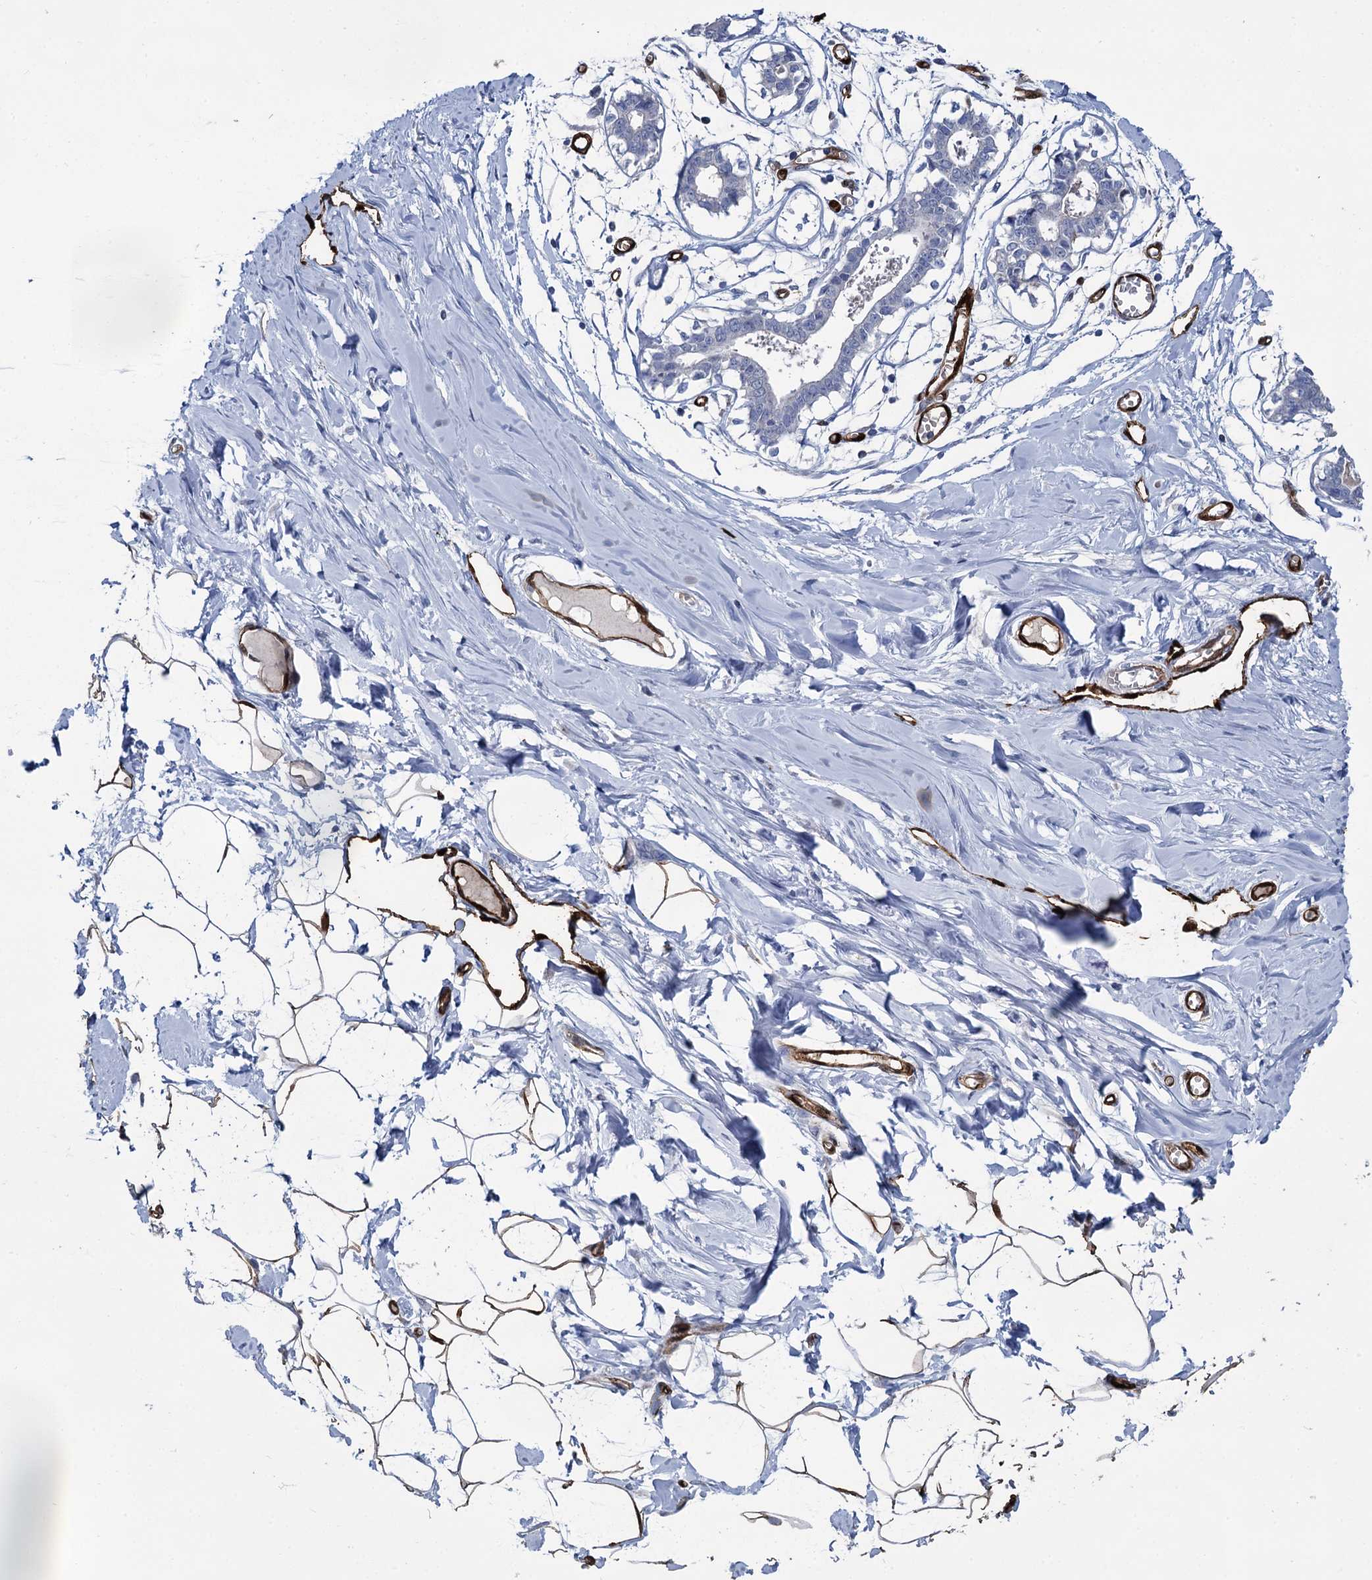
{"staining": {"intensity": "moderate", "quantity": "25%-75%", "location": "cytoplasmic/membranous,nuclear"}, "tissue": "breast", "cell_type": "Adipocytes", "image_type": "normal", "snomed": [{"axis": "morphology", "description": "Normal tissue, NOS"}, {"axis": "topography", "description": "Breast"}], "caption": "Immunohistochemical staining of benign breast shows 25%-75% levels of moderate cytoplasmic/membranous,nuclear protein staining in about 25%-75% of adipocytes.", "gene": "FABP5", "patient": {"sex": "female", "age": 27}}